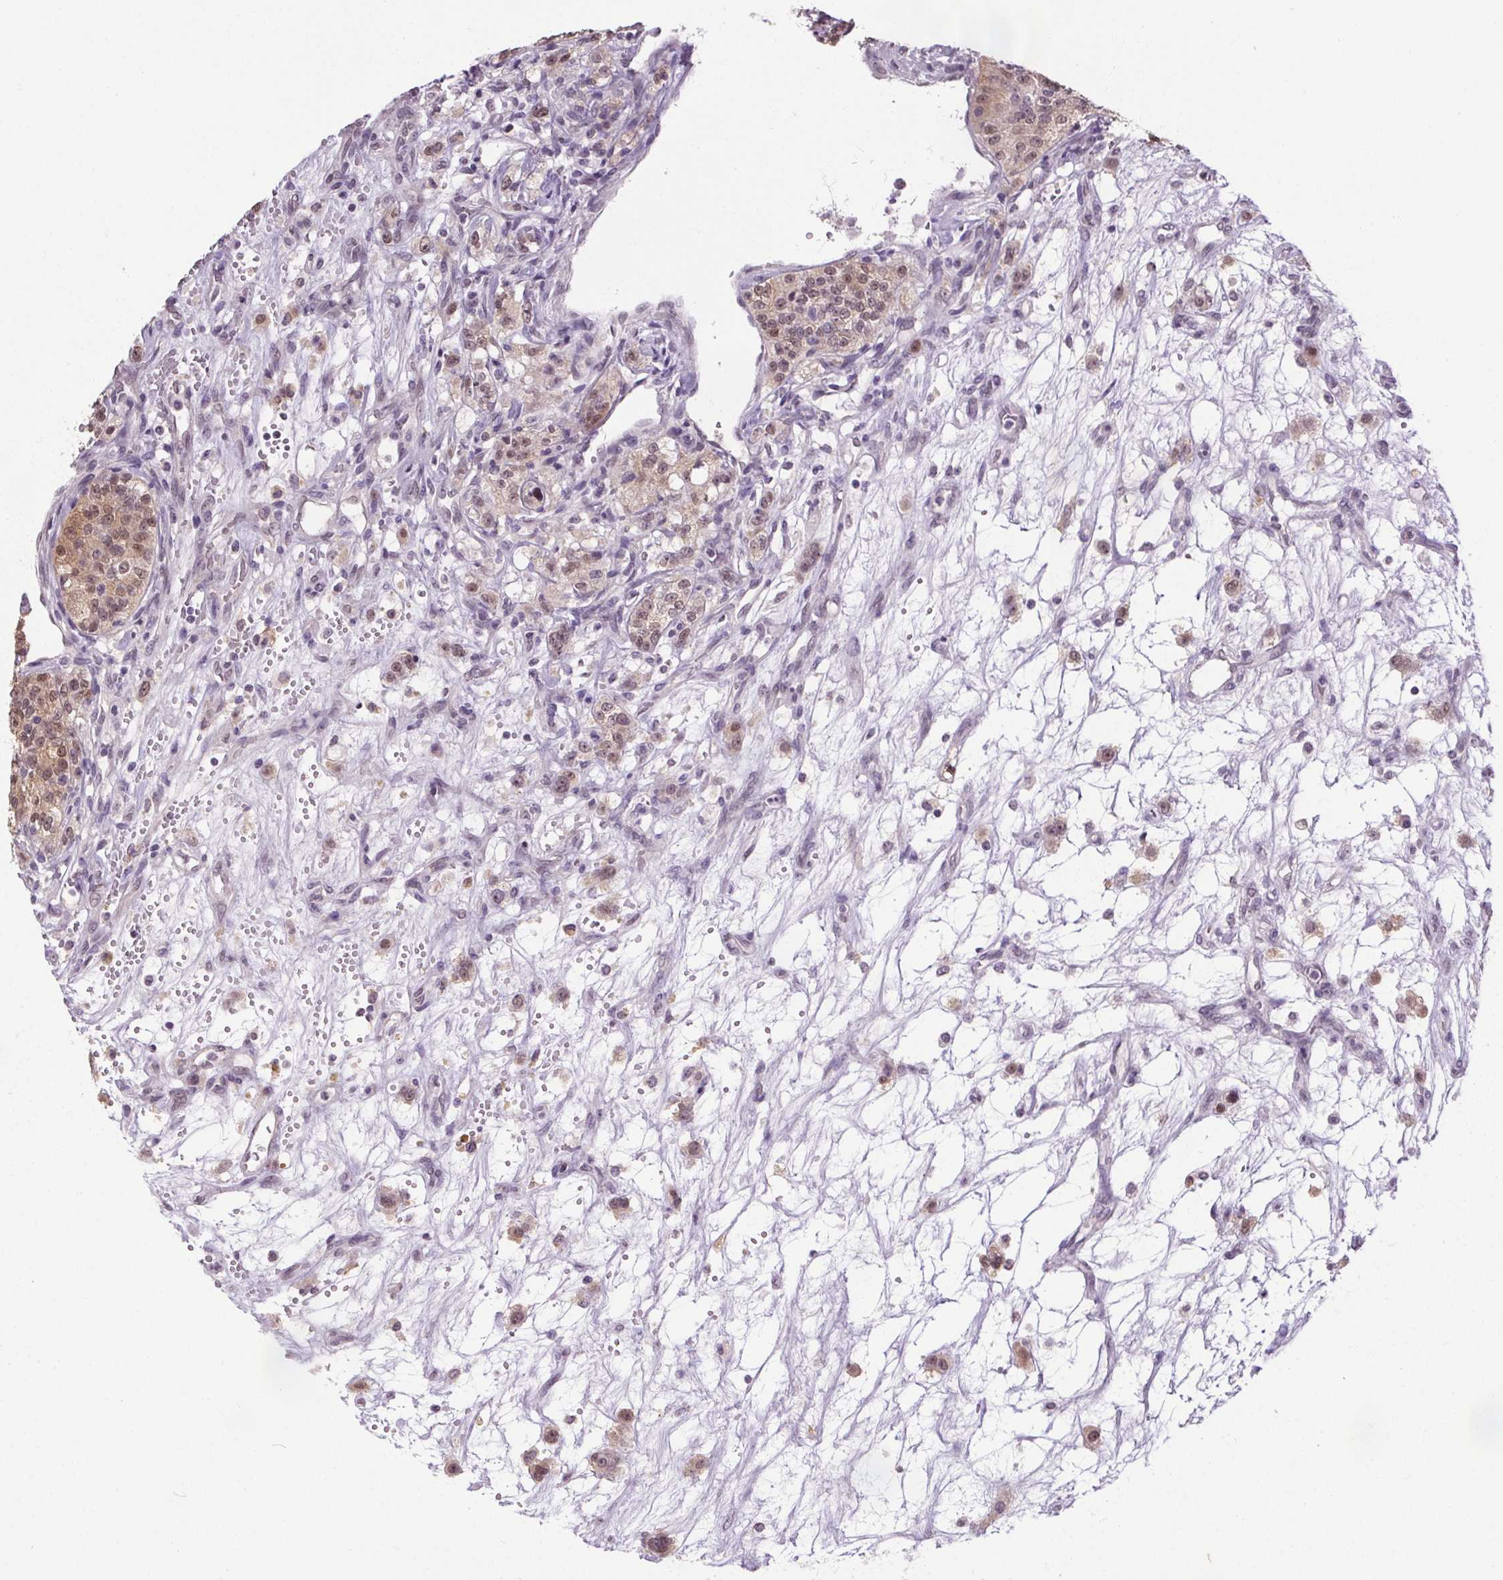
{"staining": {"intensity": "weak", "quantity": "<25%", "location": "cytoplasmic/membranous,nuclear"}, "tissue": "renal cancer", "cell_type": "Tumor cells", "image_type": "cancer", "snomed": [{"axis": "morphology", "description": "Adenocarcinoma, NOS"}, {"axis": "topography", "description": "Kidney"}], "caption": "A high-resolution micrograph shows immunohistochemistry (IHC) staining of adenocarcinoma (renal), which displays no significant positivity in tumor cells. The staining is performed using DAB brown chromogen with nuclei counter-stained in using hematoxylin.", "gene": "SLC2A9", "patient": {"sex": "female", "age": 63}}